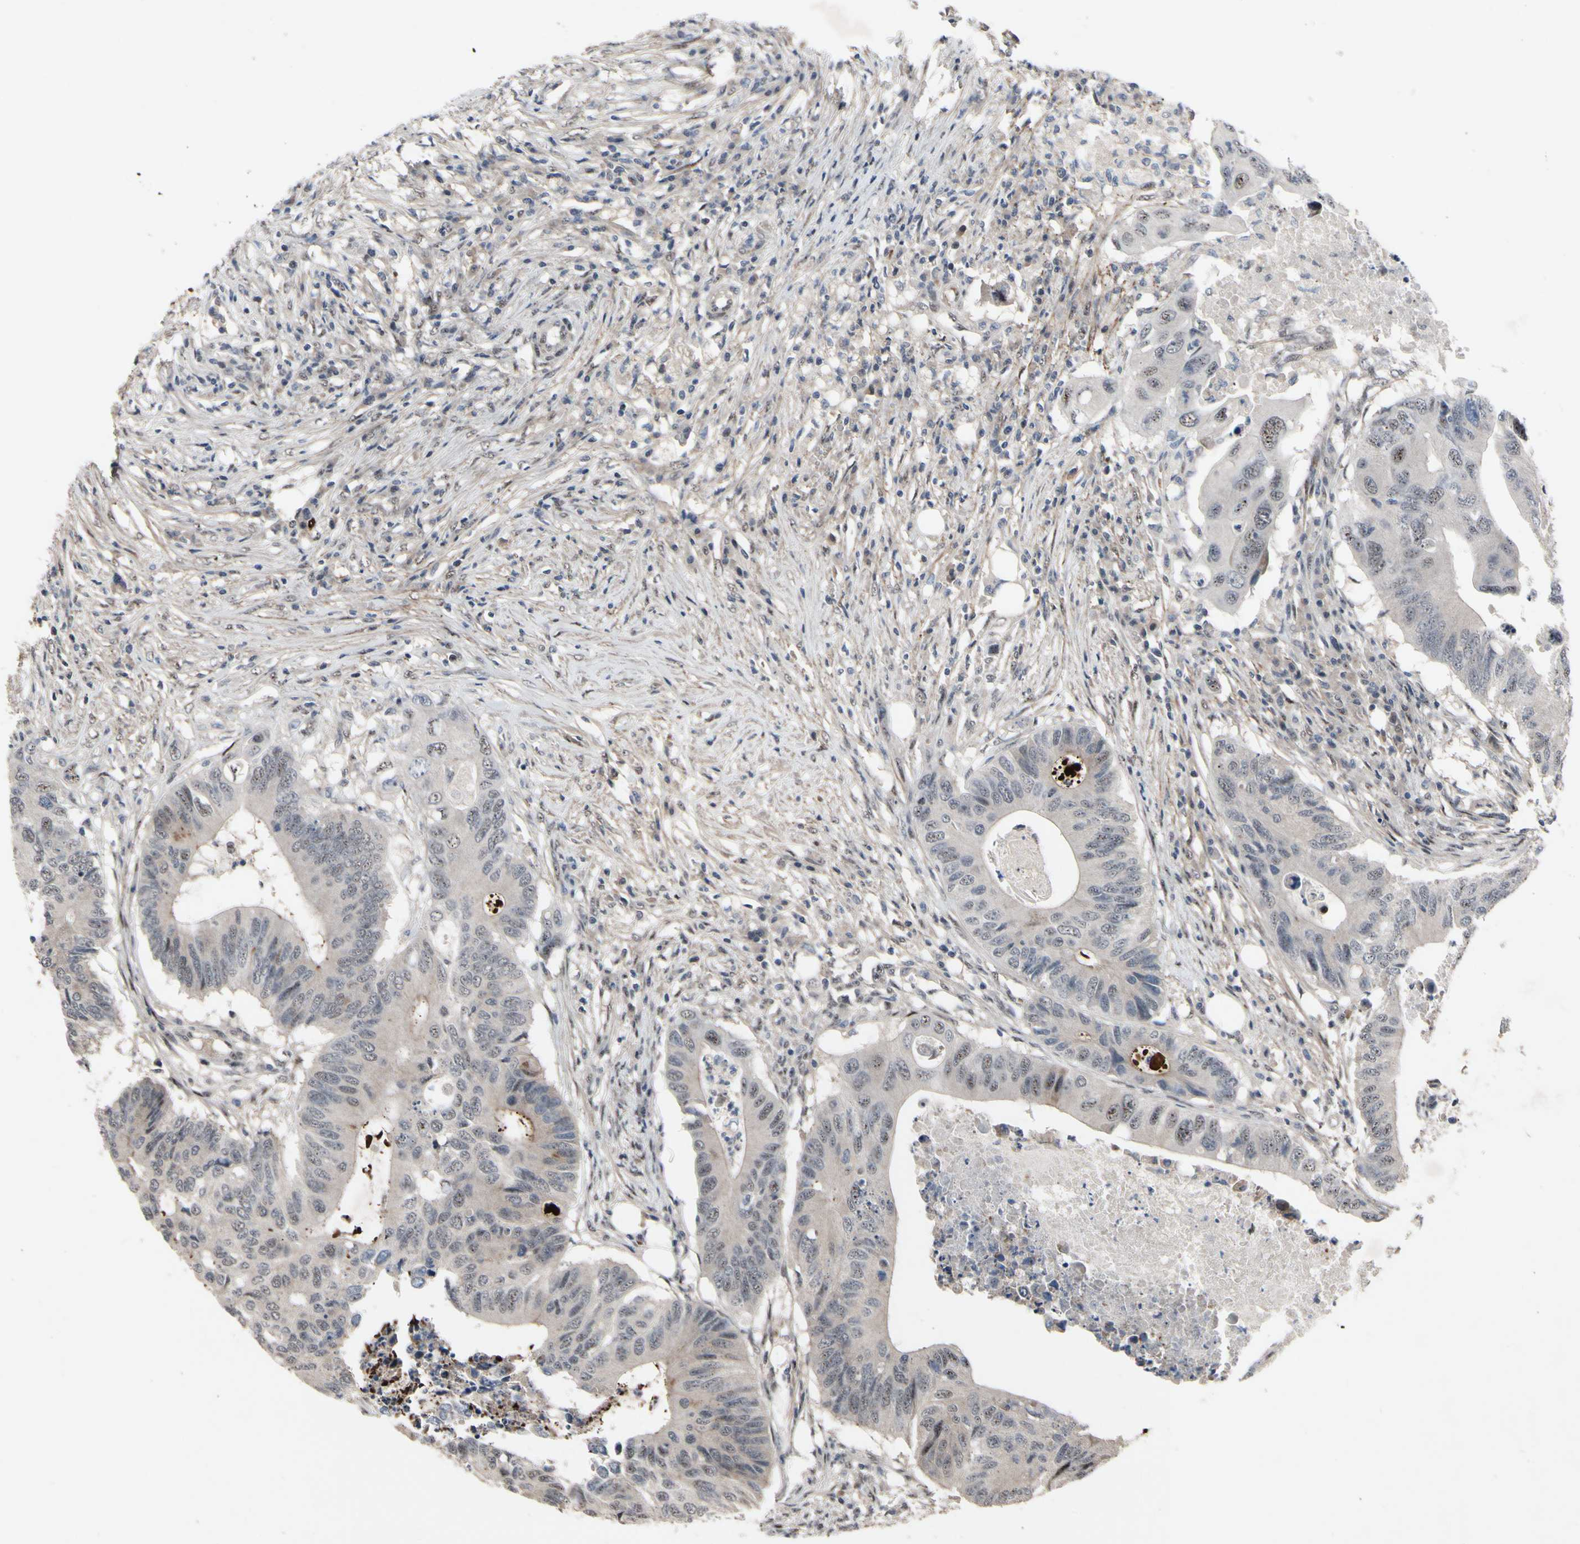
{"staining": {"intensity": "weak", "quantity": "<25%", "location": "cytoplasmic/membranous,nuclear"}, "tissue": "colorectal cancer", "cell_type": "Tumor cells", "image_type": "cancer", "snomed": [{"axis": "morphology", "description": "Adenocarcinoma, NOS"}, {"axis": "topography", "description": "Colon"}], "caption": "IHC photomicrograph of neoplastic tissue: adenocarcinoma (colorectal) stained with DAB (3,3'-diaminobenzidine) displays no significant protein expression in tumor cells. (Stains: DAB IHC with hematoxylin counter stain, Microscopy: brightfield microscopy at high magnification).", "gene": "SOX7", "patient": {"sex": "male", "age": 71}}